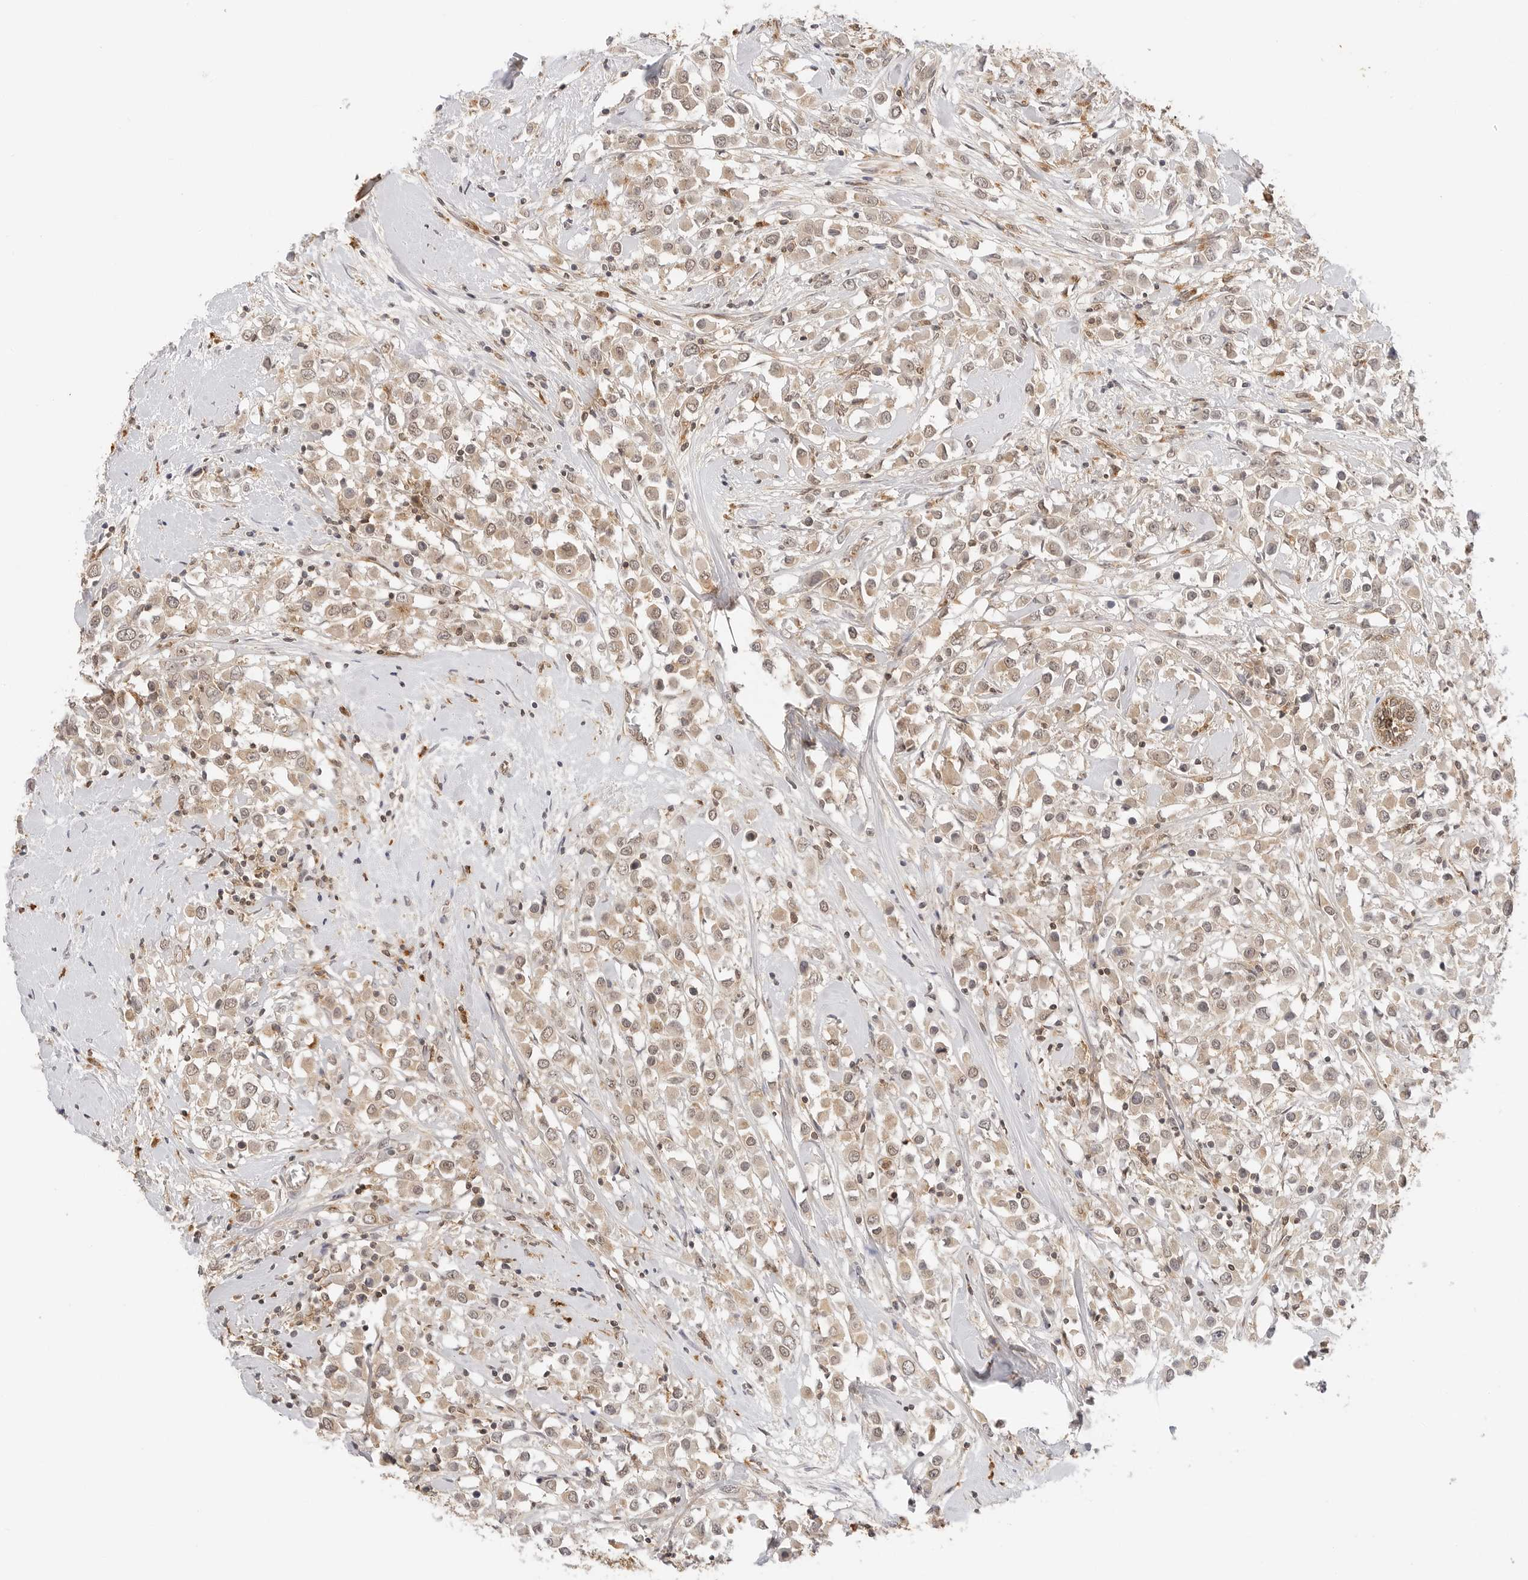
{"staining": {"intensity": "weak", "quantity": ">75%", "location": "cytoplasmic/membranous"}, "tissue": "breast cancer", "cell_type": "Tumor cells", "image_type": "cancer", "snomed": [{"axis": "morphology", "description": "Duct carcinoma"}, {"axis": "topography", "description": "Breast"}], "caption": "Breast cancer was stained to show a protein in brown. There is low levels of weak cytoplasmic/membranous positivity in approximately >75% of tumor cells.", "gene": "EPHA1", "patient": {"sex": "female", "age": 61}}